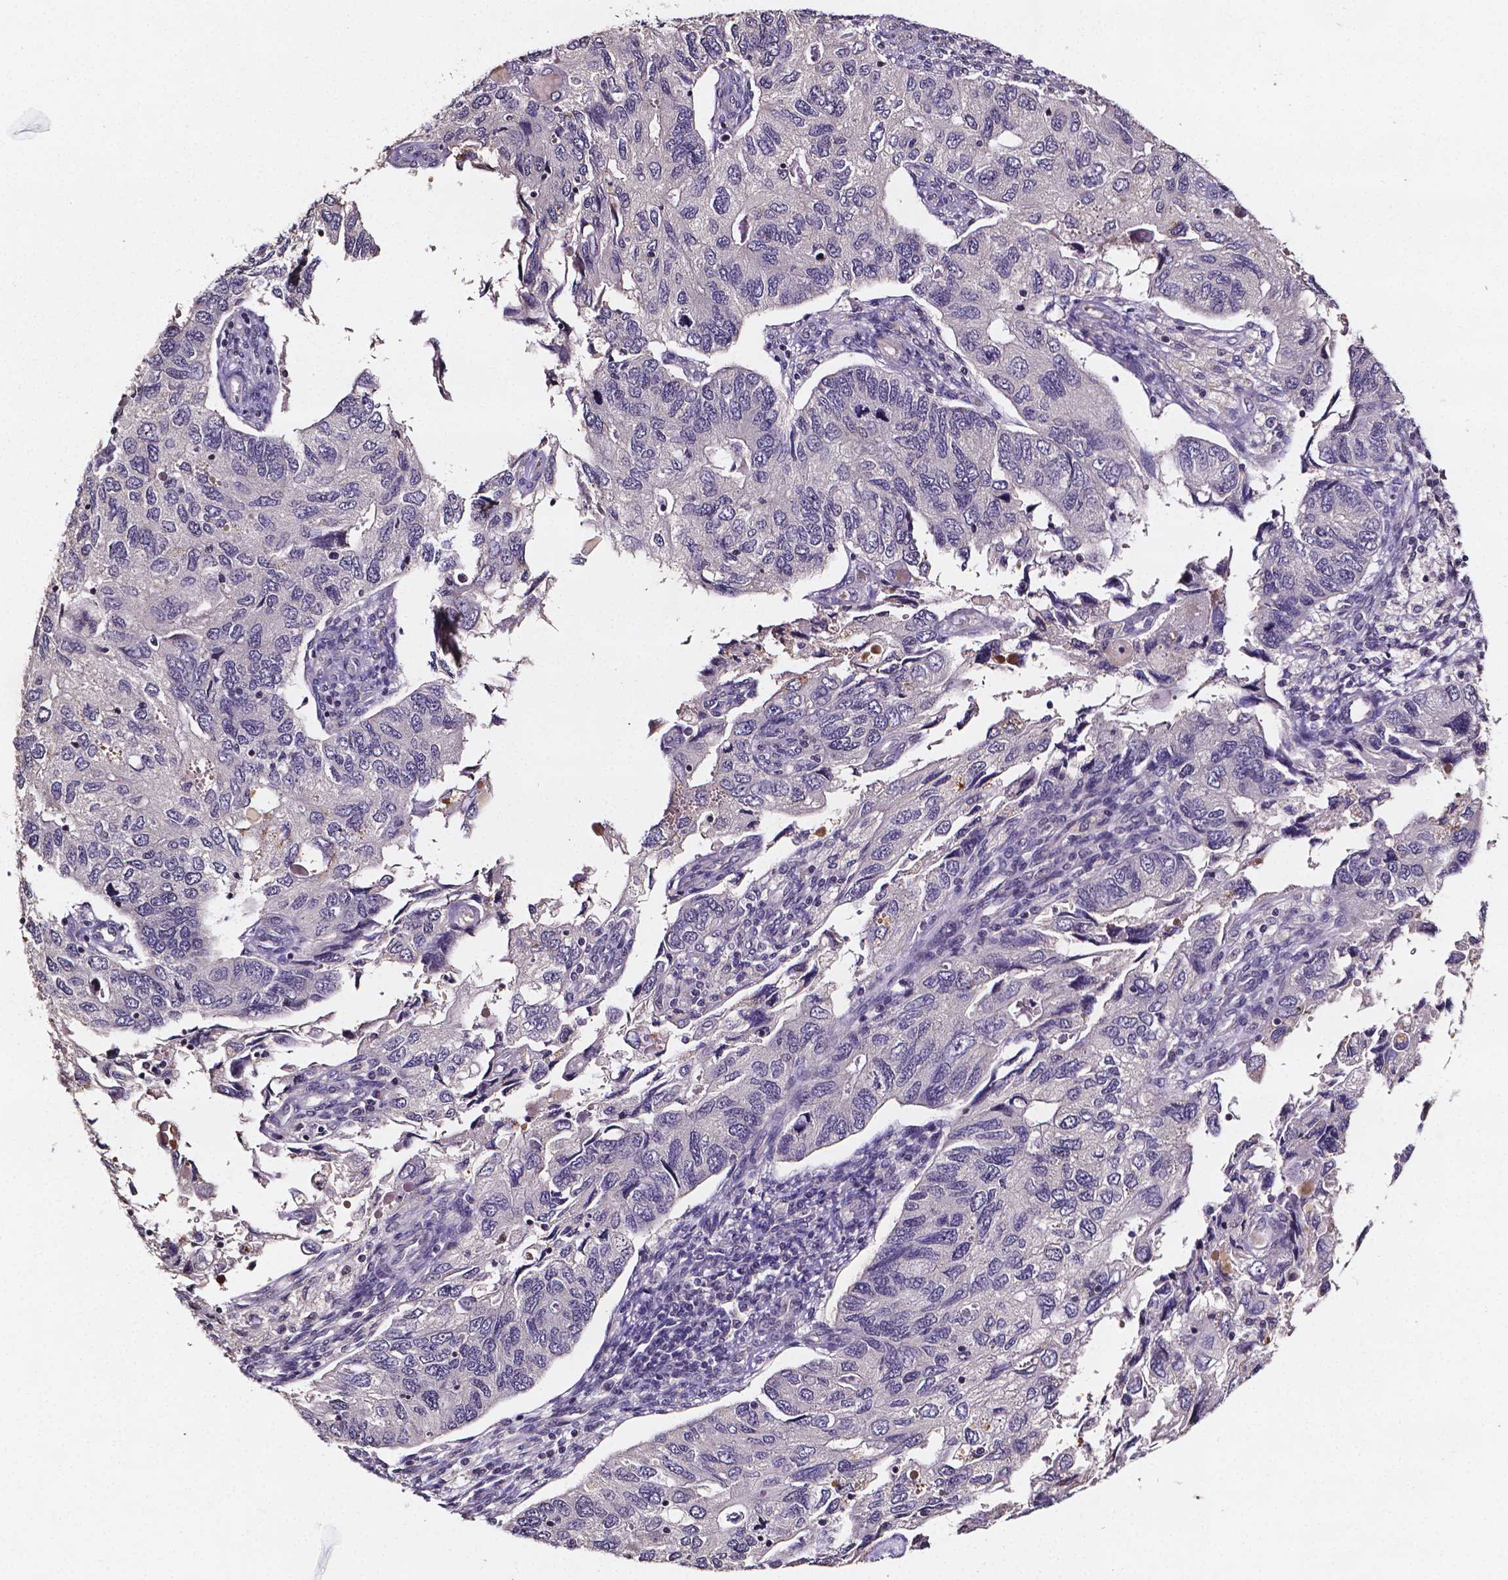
{"staining": {"intensity": "negative", "quantity": "none", "location": "none"}, "tissue": "endometrial cancer", "cell_type": "Tumor cells", "image_type": "cancer", "snomed": [{"axis": "morphology", "description": "Carcinoma, NOS"}, {"axis": "topography", "description": "Uterus"}], "caption": "Micrograph shows no significant protein expression in tumor cells of carcinoma (endometrial). (DAB (3,3'-diaminobenzidine) IHC with hematoxylin counter stain).", "gene": "NRGN", "patient": {"sex": "female", "age": 76}}